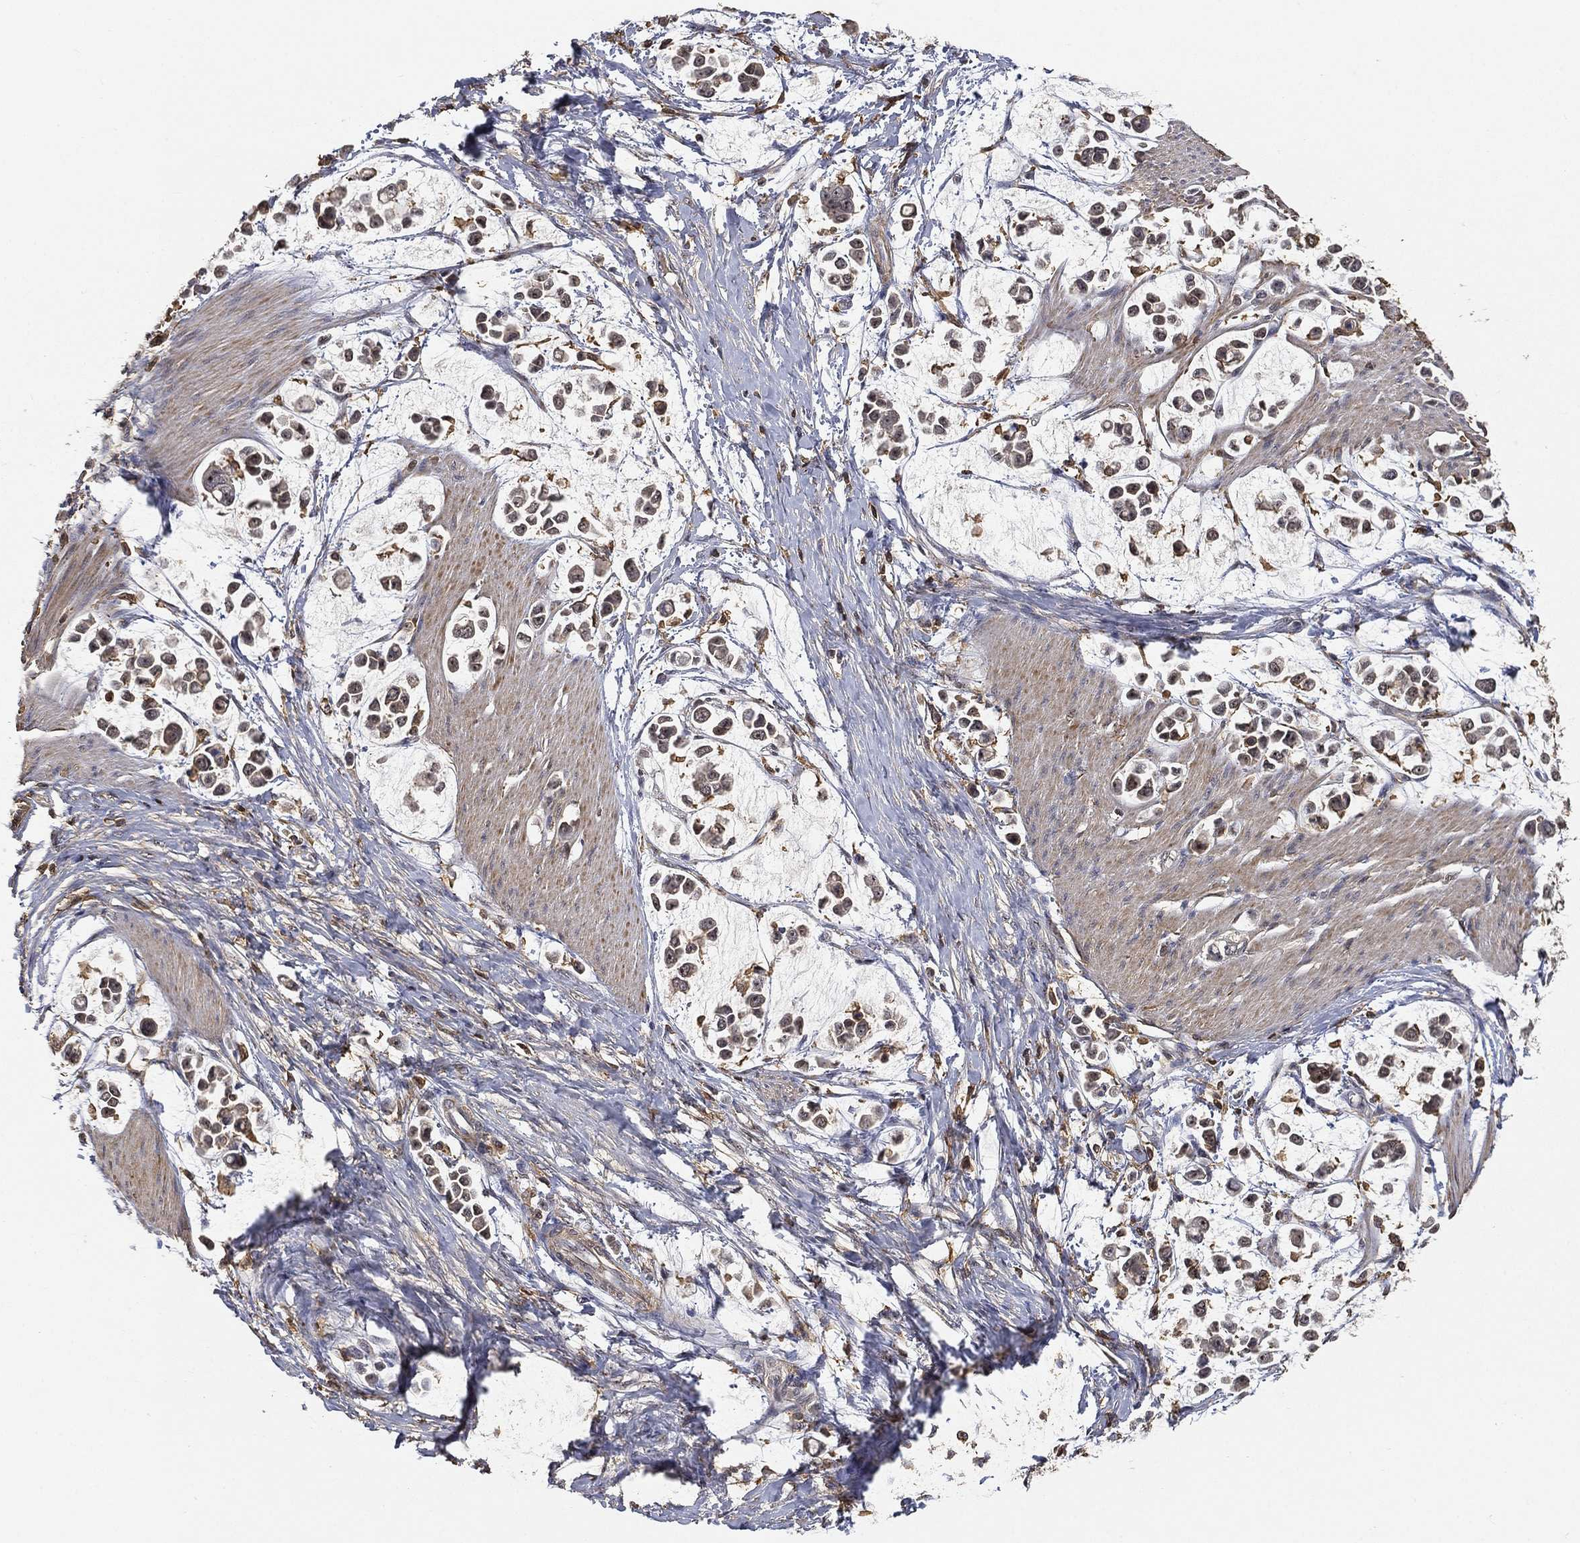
{"staining": {"intensity": "weak", "quantity": "<25%", "location": "cytoplasmic/membranous"}, "tissue": "stomach cancer", "cell_type": "Tumor cells", "image_type": "cancer", "snomed": [{"axis": "morphology", "description": "Adenocarcinoma, NOS"}, {"axis": "topography", "description": "Stomach"}], "caption": "The photomicrograph shows no staining of tumor cells in stomach cancer (adenocarcinoma).", "gene": "CRYL1", "patient": {"sex": "male", "age": 82}}